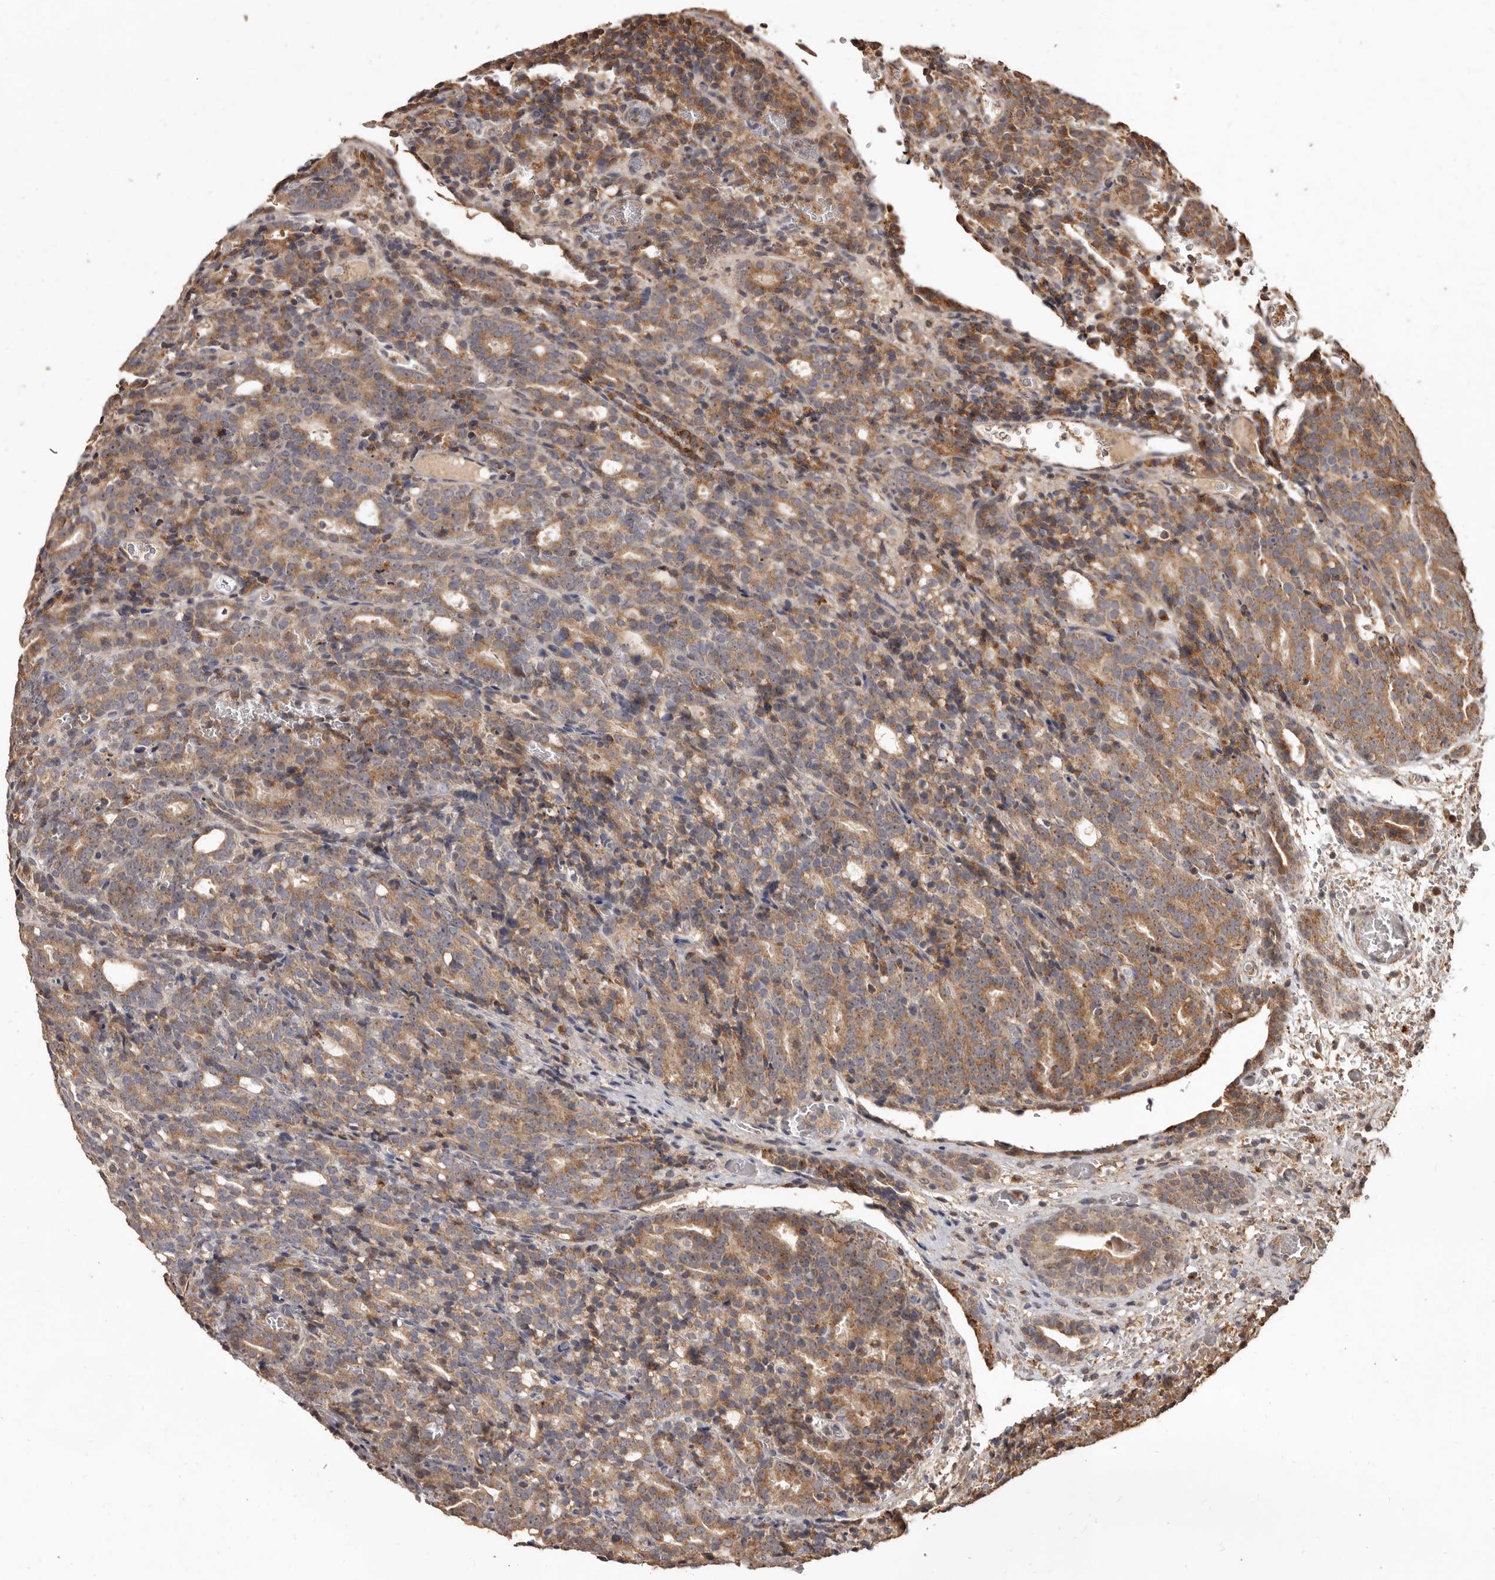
{"staining": {"intensity": "moderate", "quantity": ">75%", "location": "cytoplasmic/membranous"}, "tissue": "prostate cancer", "cell_type": "Tumor cells", "image_type": "cancer", "snomed": [{"axis": "morphology", "description": "Adenocarcinoma, High grade"}, {"axis": "topography", "description": "Prostate"}], "caption": "IHC of prostate adenocarcinoma (high-grade) displays medium levels of moderate cytoplasmic/membranous expression in about >75% of tumor cells.", "gene": "AKAP7", "patient": {"sex": "male", "age": 62}}